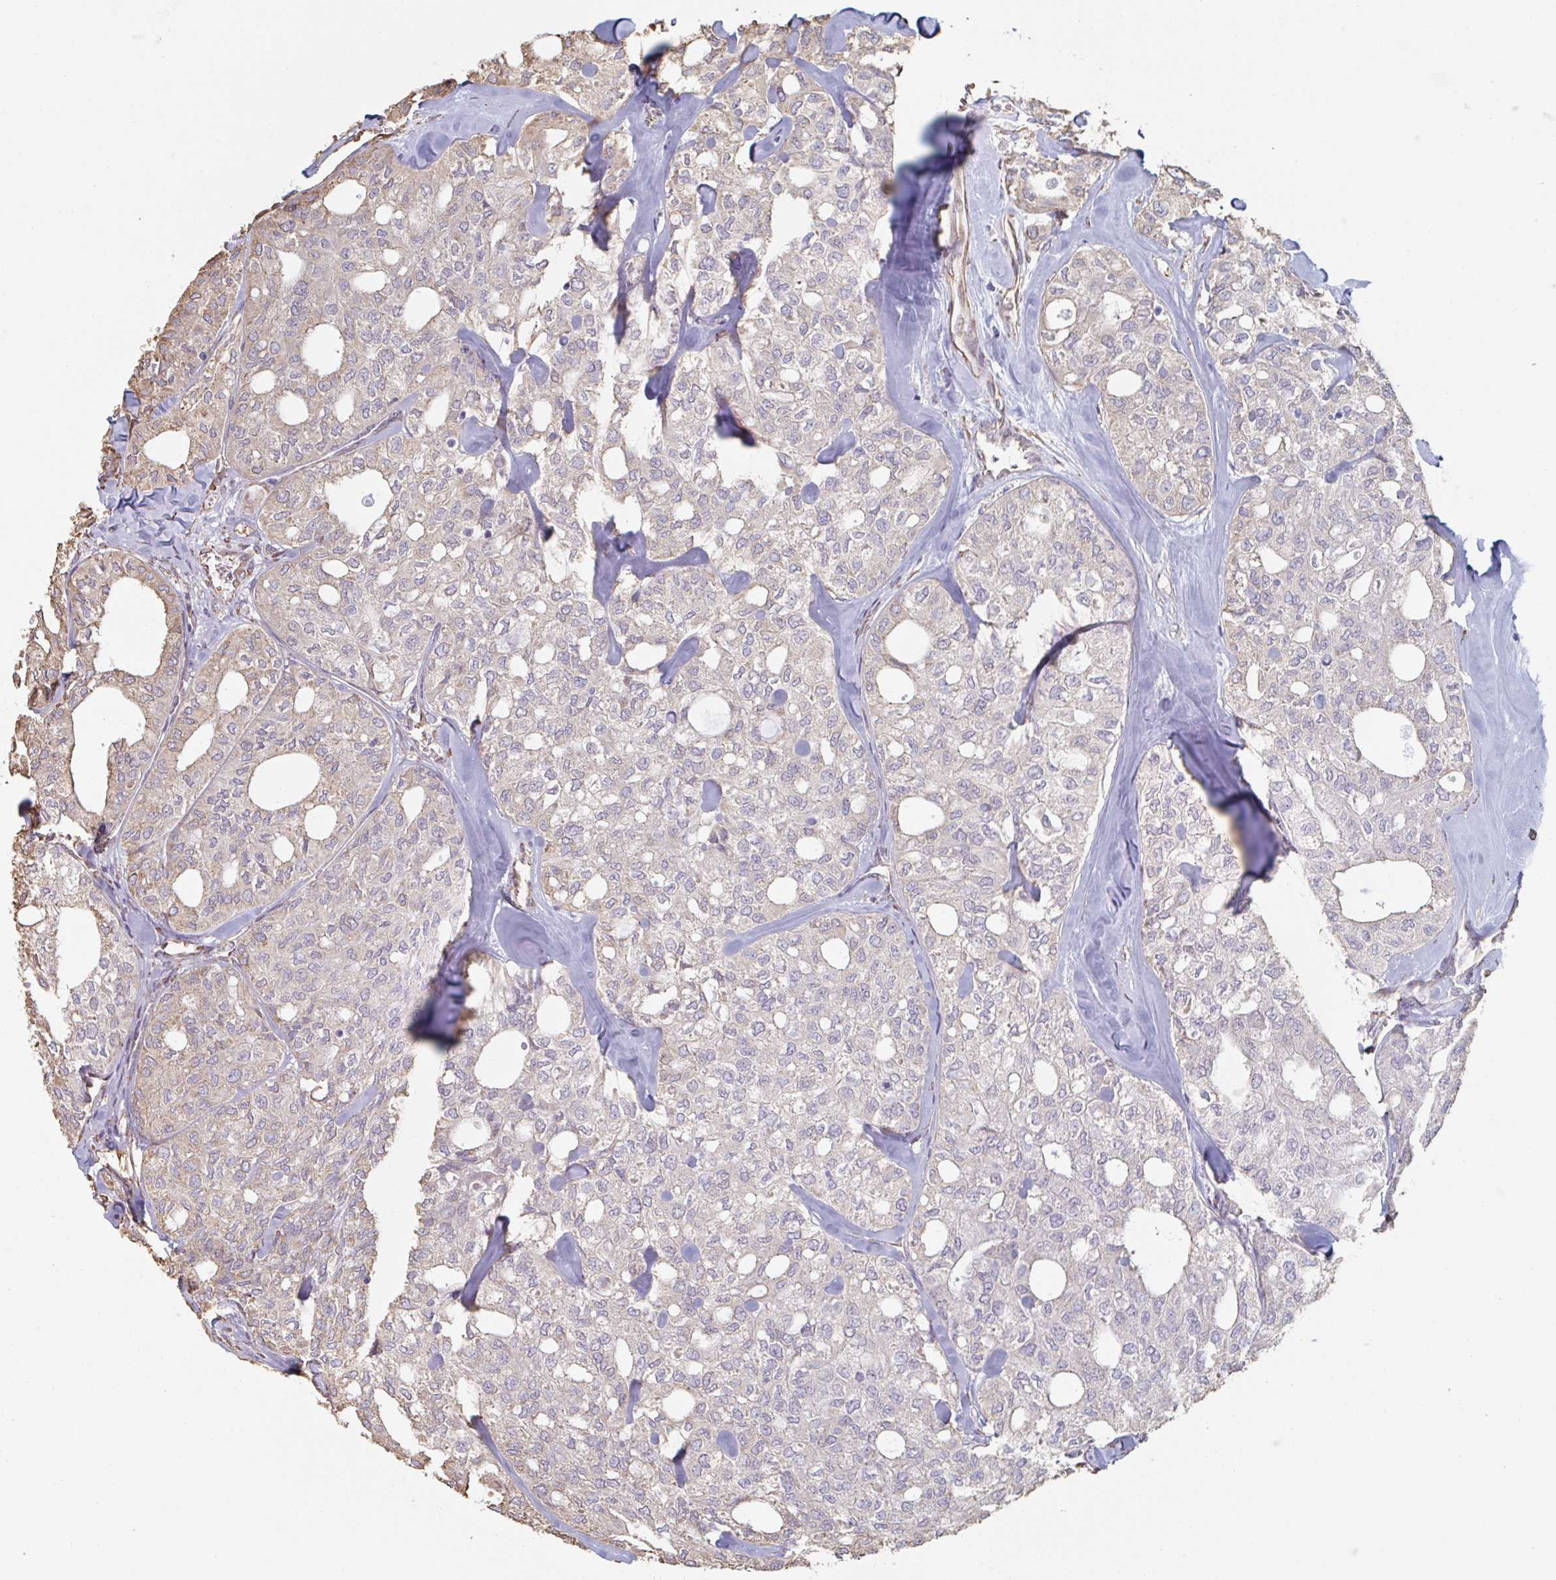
{"staining": {"intensity": "moderate", "quantity": "<25%", "location": "cytoplasmic/membranous"}, "tissue": "thyroid cancer", "cell_type": "Tumor cells", "image_type": "cancer", "snomed": [{"axis": "morphology", "description": "Follicular adenoma carcinoma, NOS"}, {"axis": "topography", "description": "Thyroid gland"}], "caption": "A brown stain shows moderate cytoplasmic/membranous positivity of a protein in thyroid cancer tumor cells.", "gene": "RAB5IF", "patient": {"sex": "male", "age": 75}}